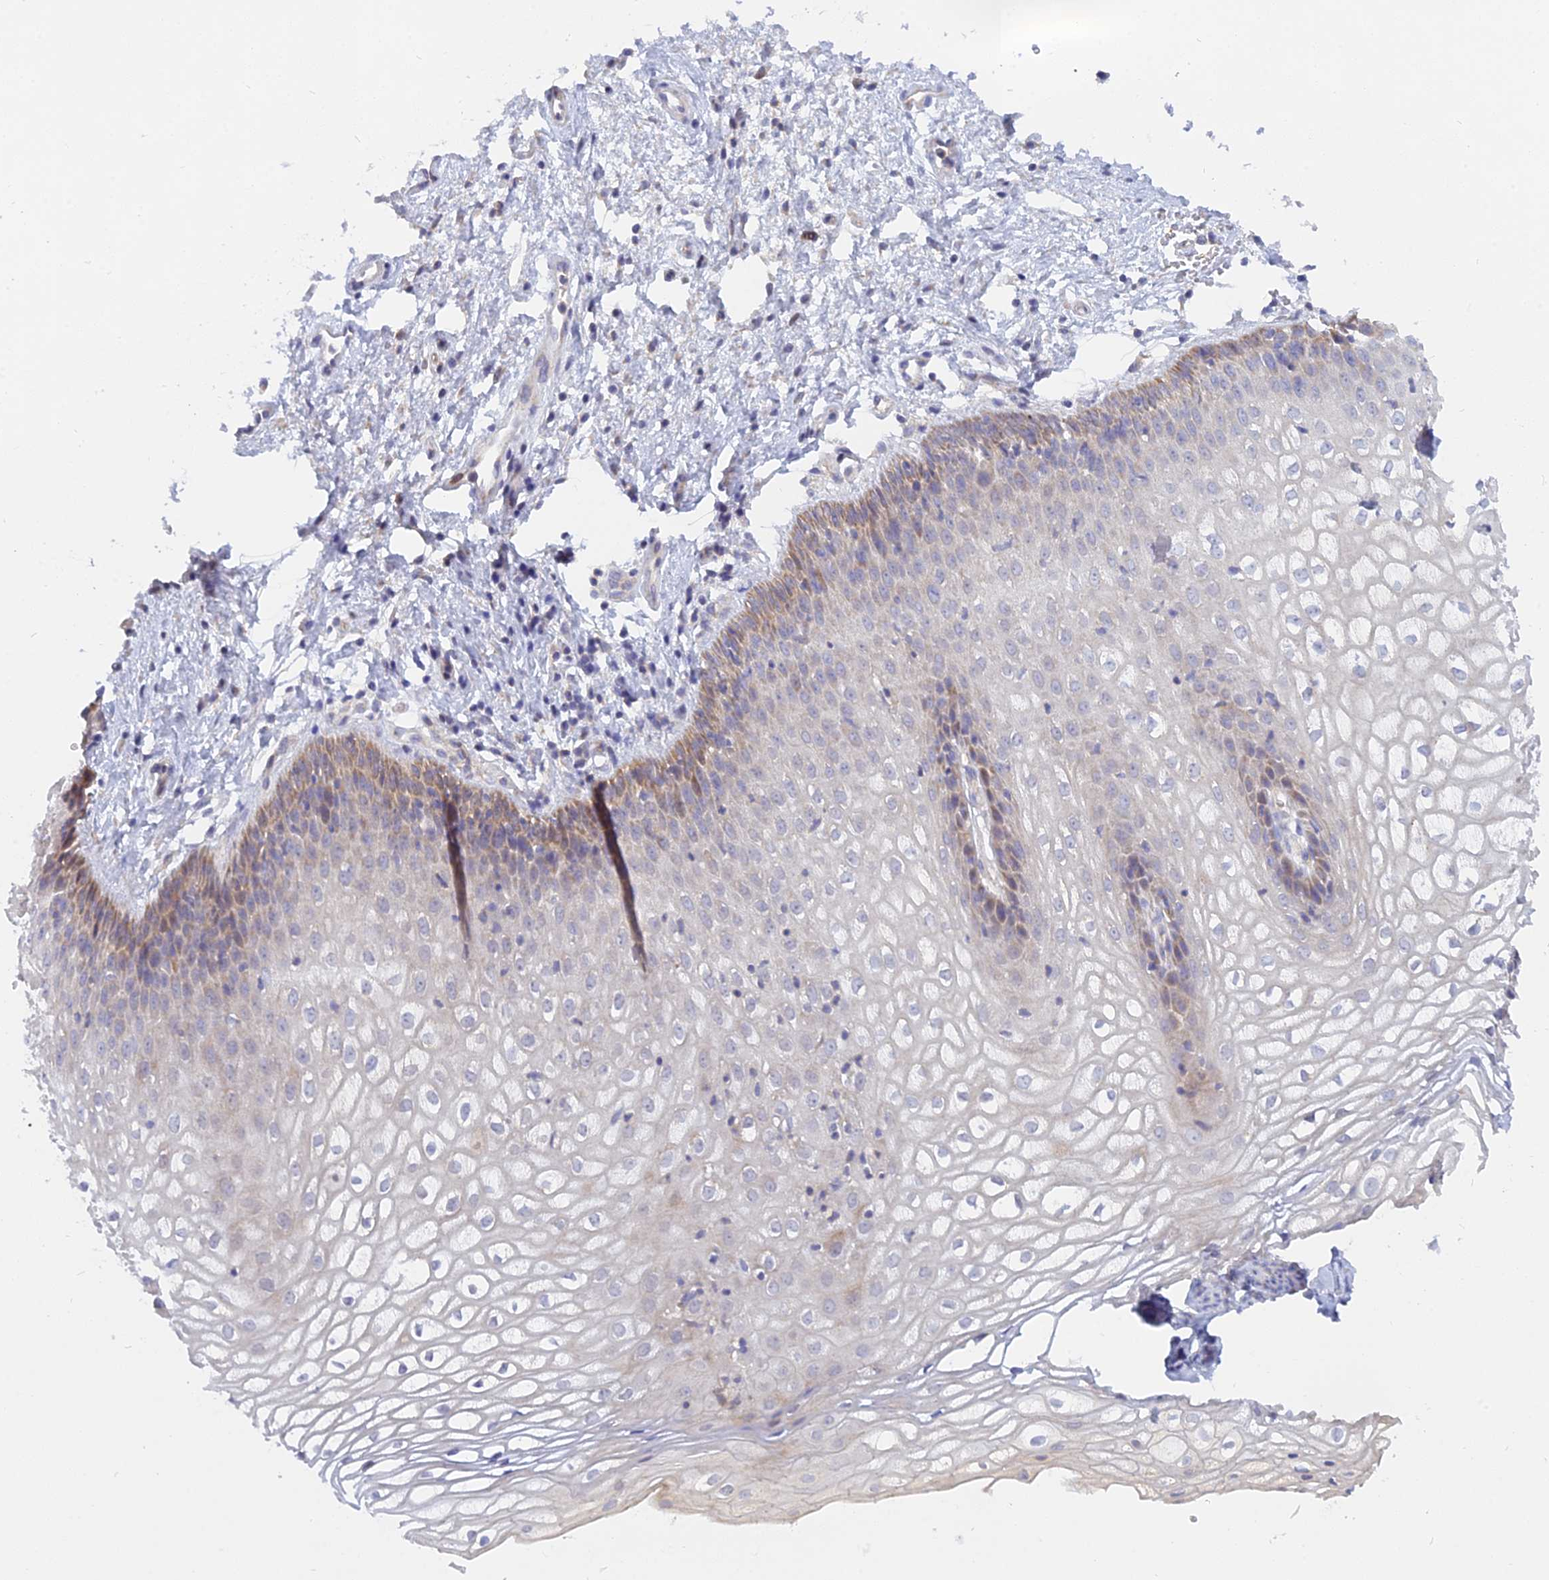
{"staining": {"intensity": "weak", "quantity": "25%-75%", "location": "cytoplasmic/membranous"}, "tissue": "vagina", "cell_type": "Squamous epithelial cells", "image_type": "normal", "snomed": [{"axis": "morphology", "description": "Normal tissue, NOS"}, {"axis": "topography", "description": "Vagina"}], "caption": "The image reveals staining of unremarkable vagina, revealing weak cytoplasmic/membranous protein positivity (brown color) within squamous epithelial cells. (DAB = brown stain, brightfield microscopy at high magnification).", "gene": "CACNA1B", "patient": {"sex": "female", "age": 34}}